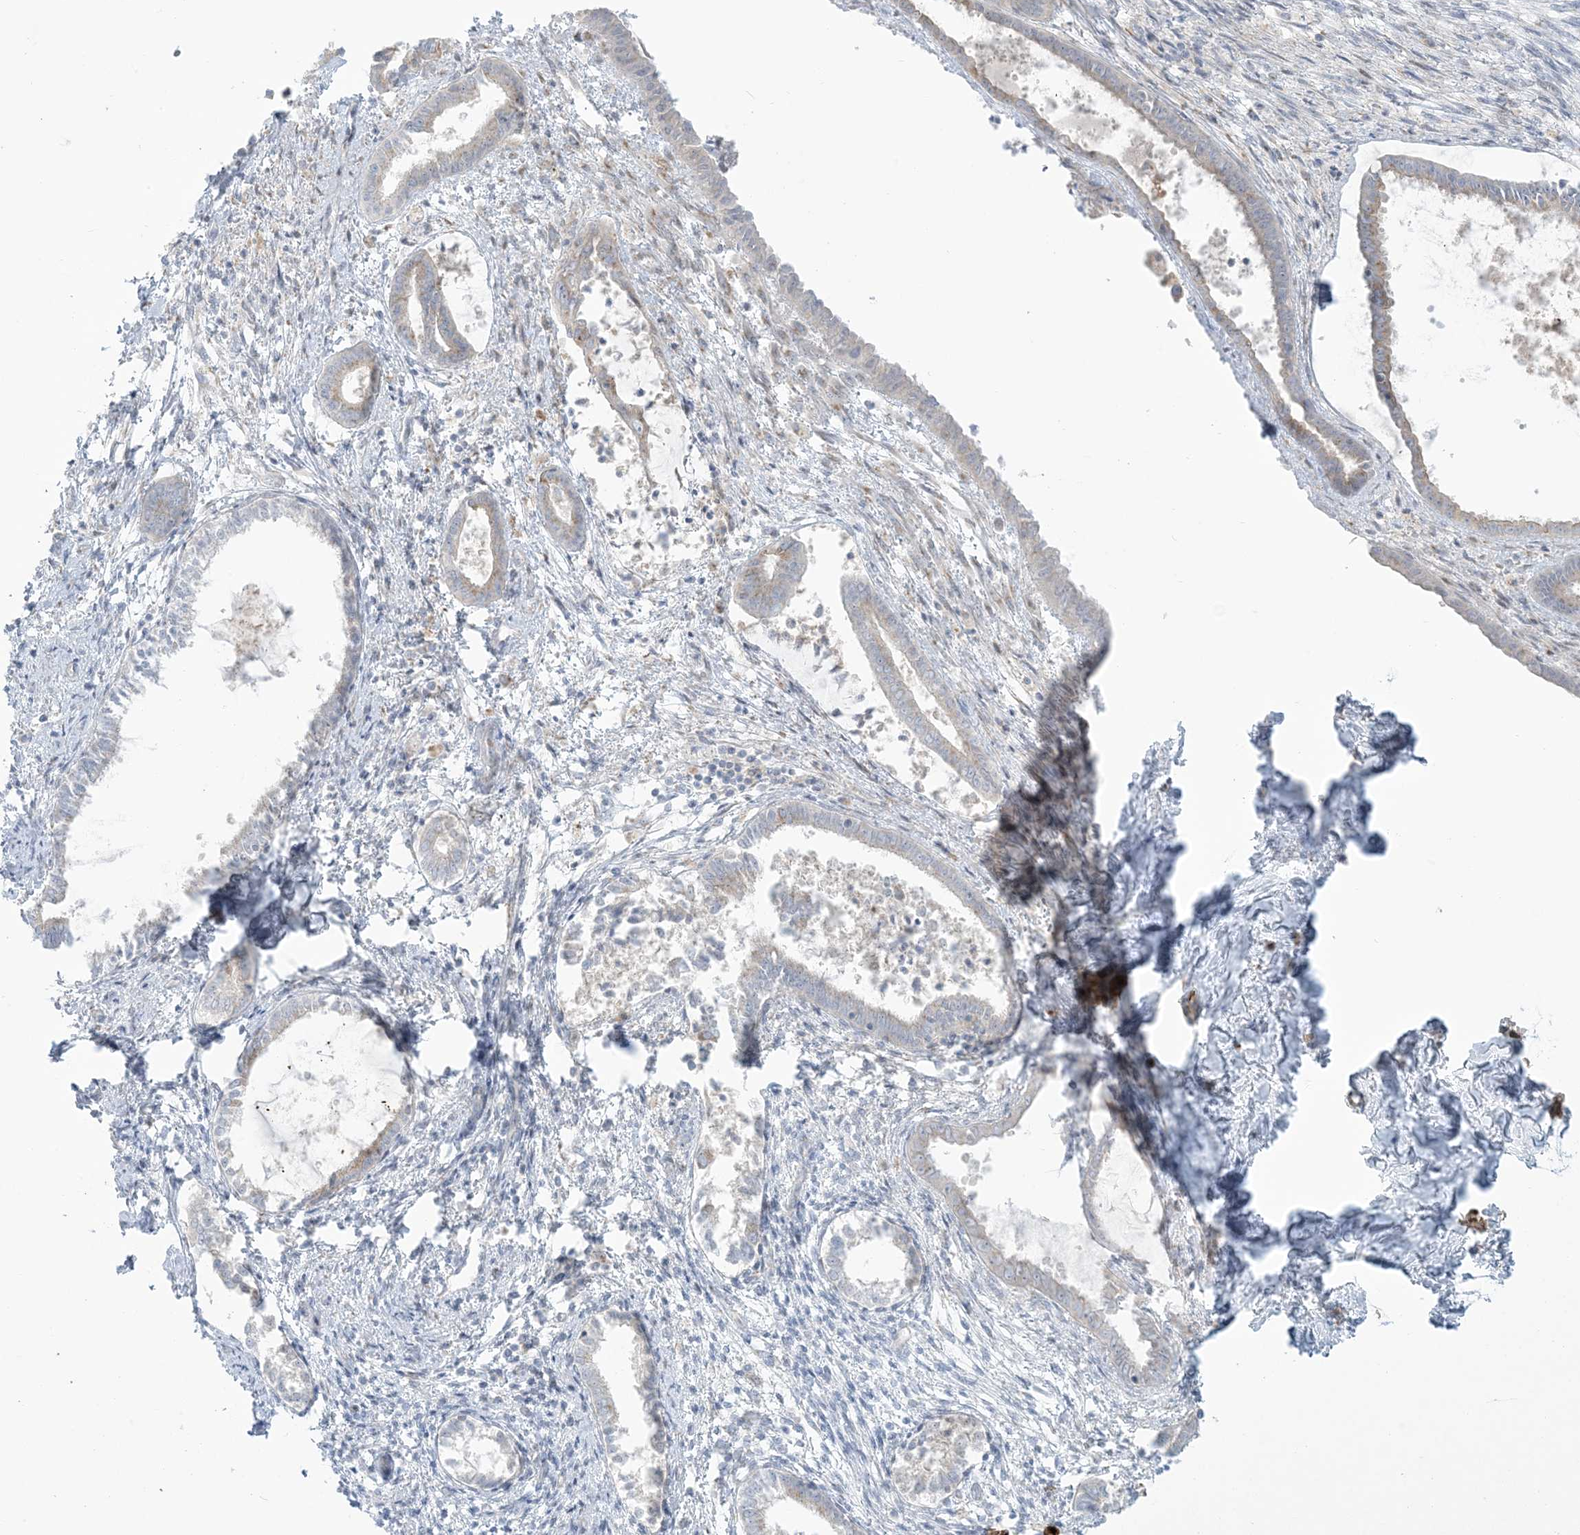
{"staining": {"intensity": "negative", "quantity": "none", "location": "none"}, "tissue": "endometrium", "cell_type": "Cells in endometrial stroma", "image_type": "normal", "snomed": [{"axis": "morphology", "description": "Normal tissue, NOS"}, {"axis": "topography", "description": "Endometrium"}], "caption": "High magnification brightfield microscopy of benign endometrium stained with DAB (brown) and counterstained with hematoxylin (blue): cells in endometrial stroma show no significant positivity. (Stains: DAB IHC with hematoxylin counter stain, Microscopy: brightfield microscopy at high magnification).", "gene": "AFTPH", "patient": {"sex": "female", "age": 56}}